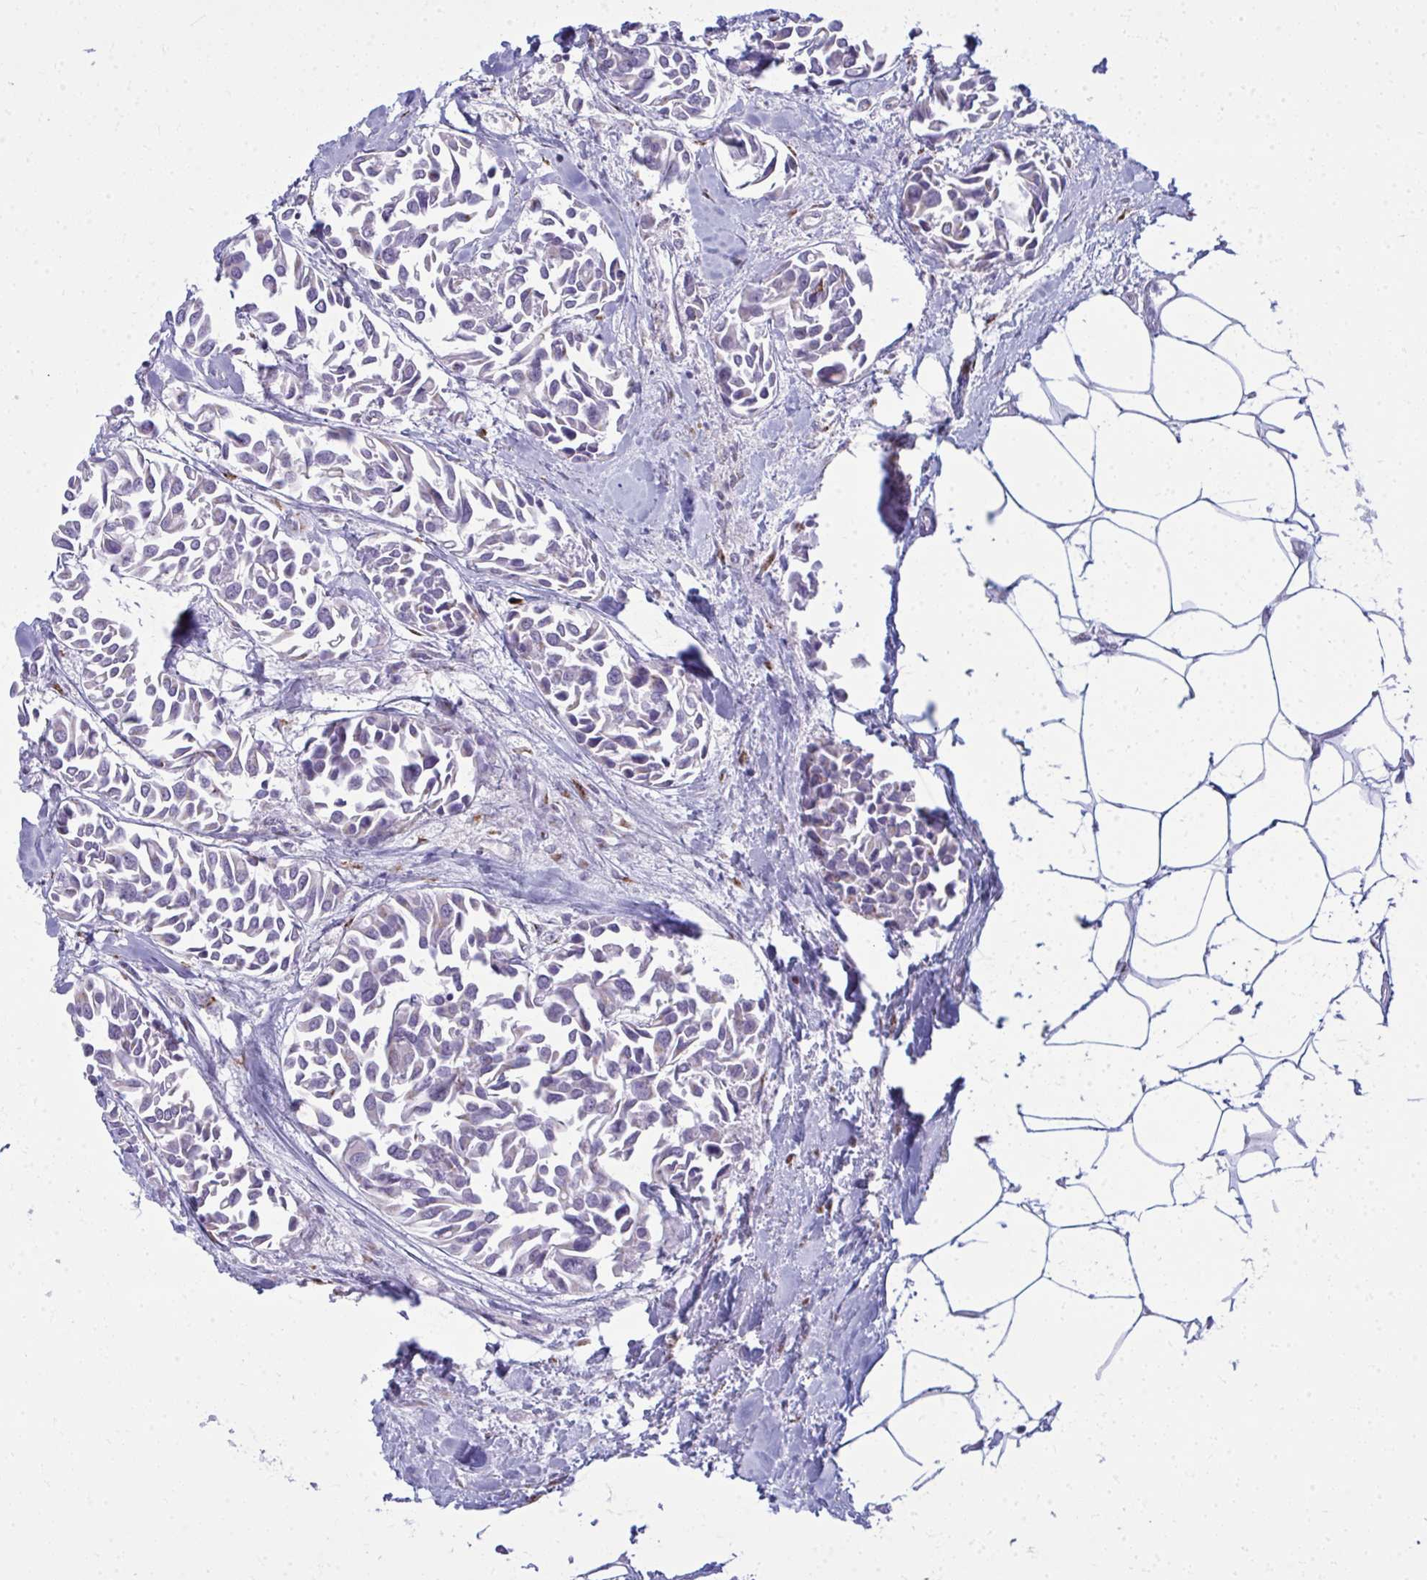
{"staining": {"intensity": "negative", "quantity": "none", "location": "none"}, "tissue": "breast cancer", "cell_type": "Tumor cells", "image_type": "cancer", "snomed": [{"axis": "morphology", "description": "Duct carcinoma"}, {"axis": "topography", "description": "Breast"}], "caption": "Infiltrating ductal carcinoma (breast) stained for a protein using immunohistochemistry (IHC) reveals no staining tumor cells.", "gene": "DTX4", "patient": {"sex": "female", "age": 54}}